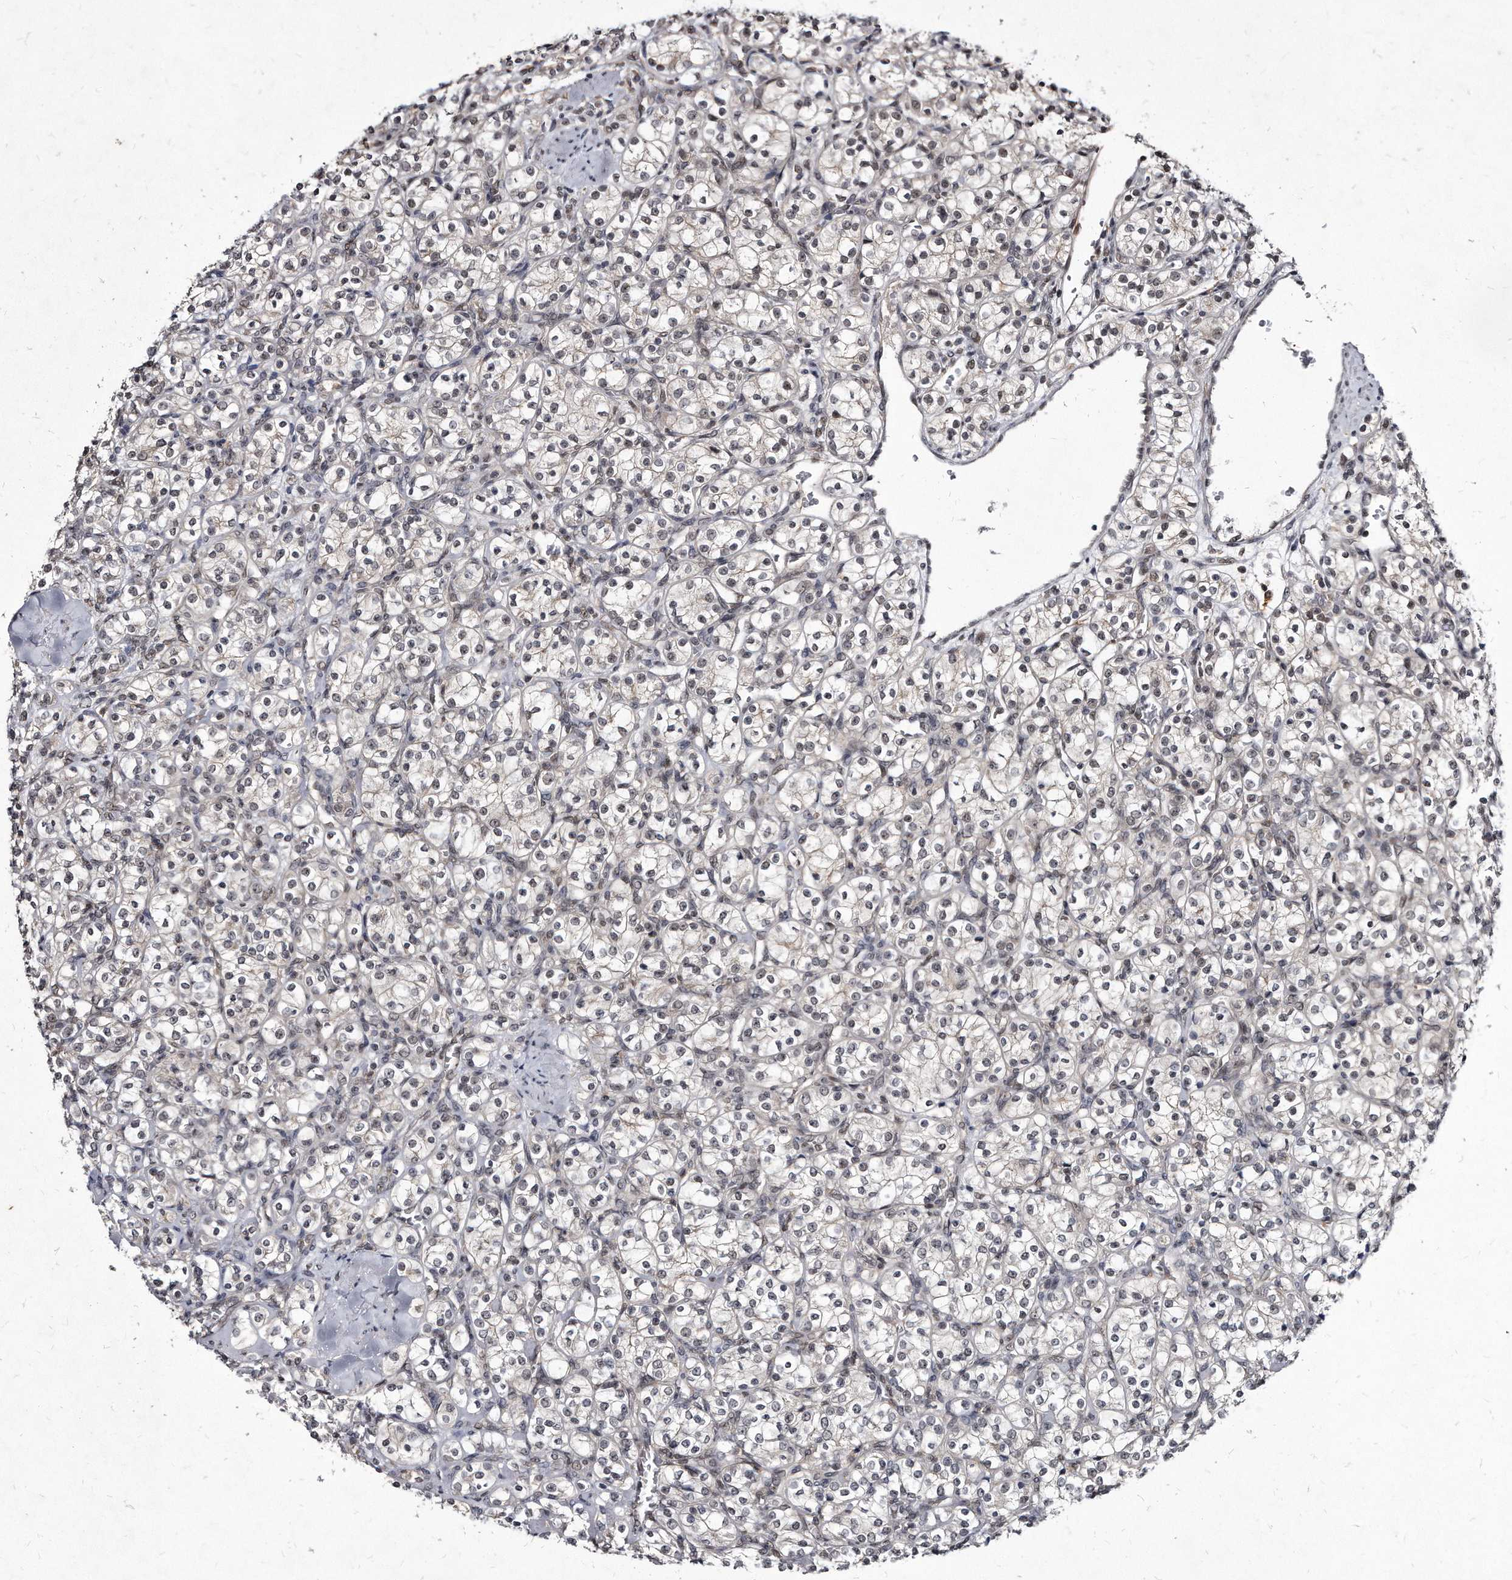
{"staining": {"intensity": "negative", "quantity": "none", "location": "none"}, "tissue": "renal cancer", "cell_type": "Tumor cells", "image_type": "cancer", "snomed": [{"axis": "morphology", "description": "Adenocarcinoma, NOS"}, {"axis": "topography", "description": "Kidney"}], "caption": "Human adenocarcinoma (renal) stained for a protein using immunohistochemistry exhibits no expression in tumor cells.", "gene": "KLHDC3", "patient": {"sex": "male", "age": 77}}